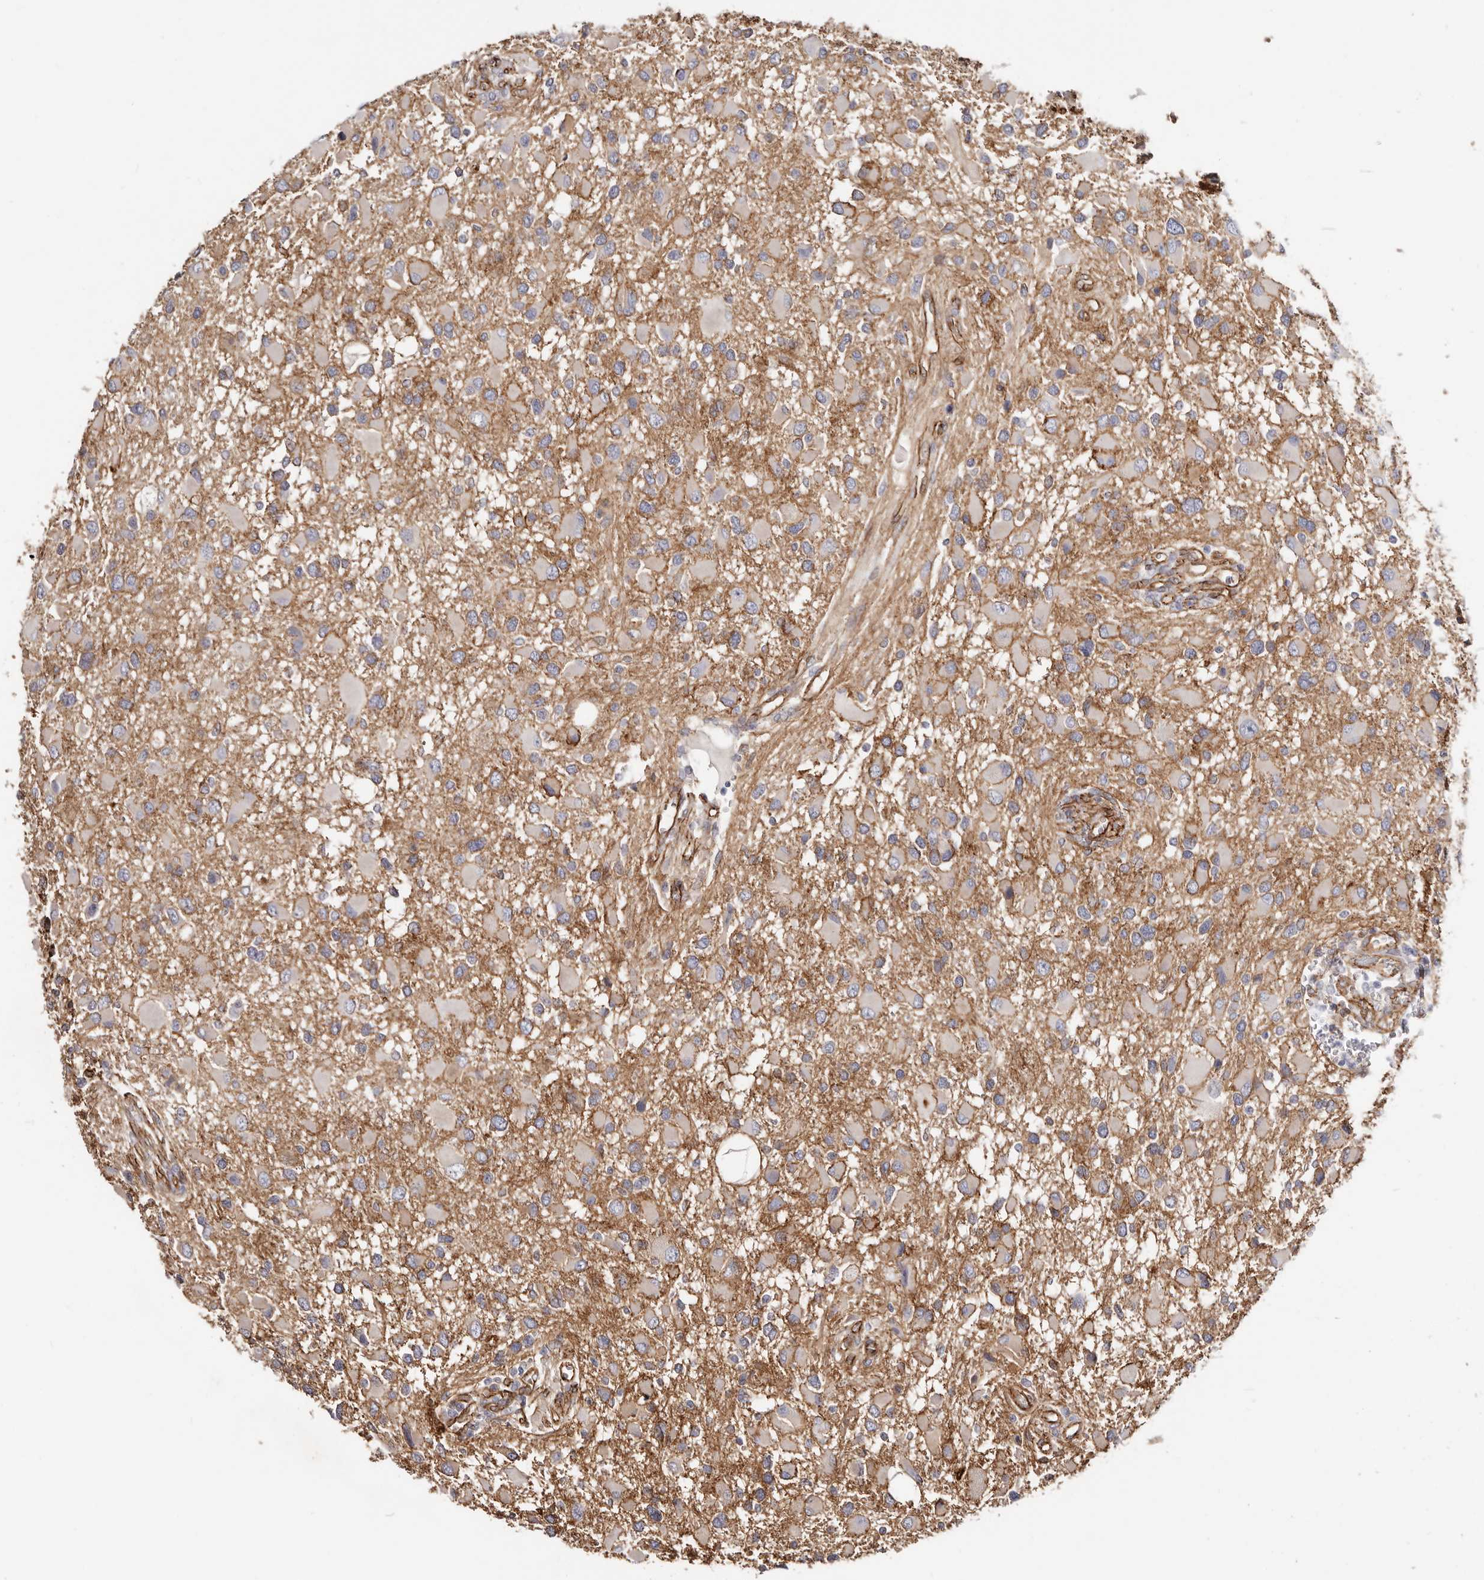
{"staining": {"intensity": "negative", "quantity": "none", "location": "none"}, "tissue": "glioma", "cell_type": "Tumor cells", "image_type": "cancer", "snomed": [{"axis": "morphology", "description": "Glioma, malignant, High grade"}, {"axis": "topography", "description": "Brain"}], "caption": "This is a micrograph of immunohistochemistry (IHC) staining of glioma, which shows no staining in tumor cells.", "gene": "CTNNB1", "patient": {"sex": "male", "age": 53}}